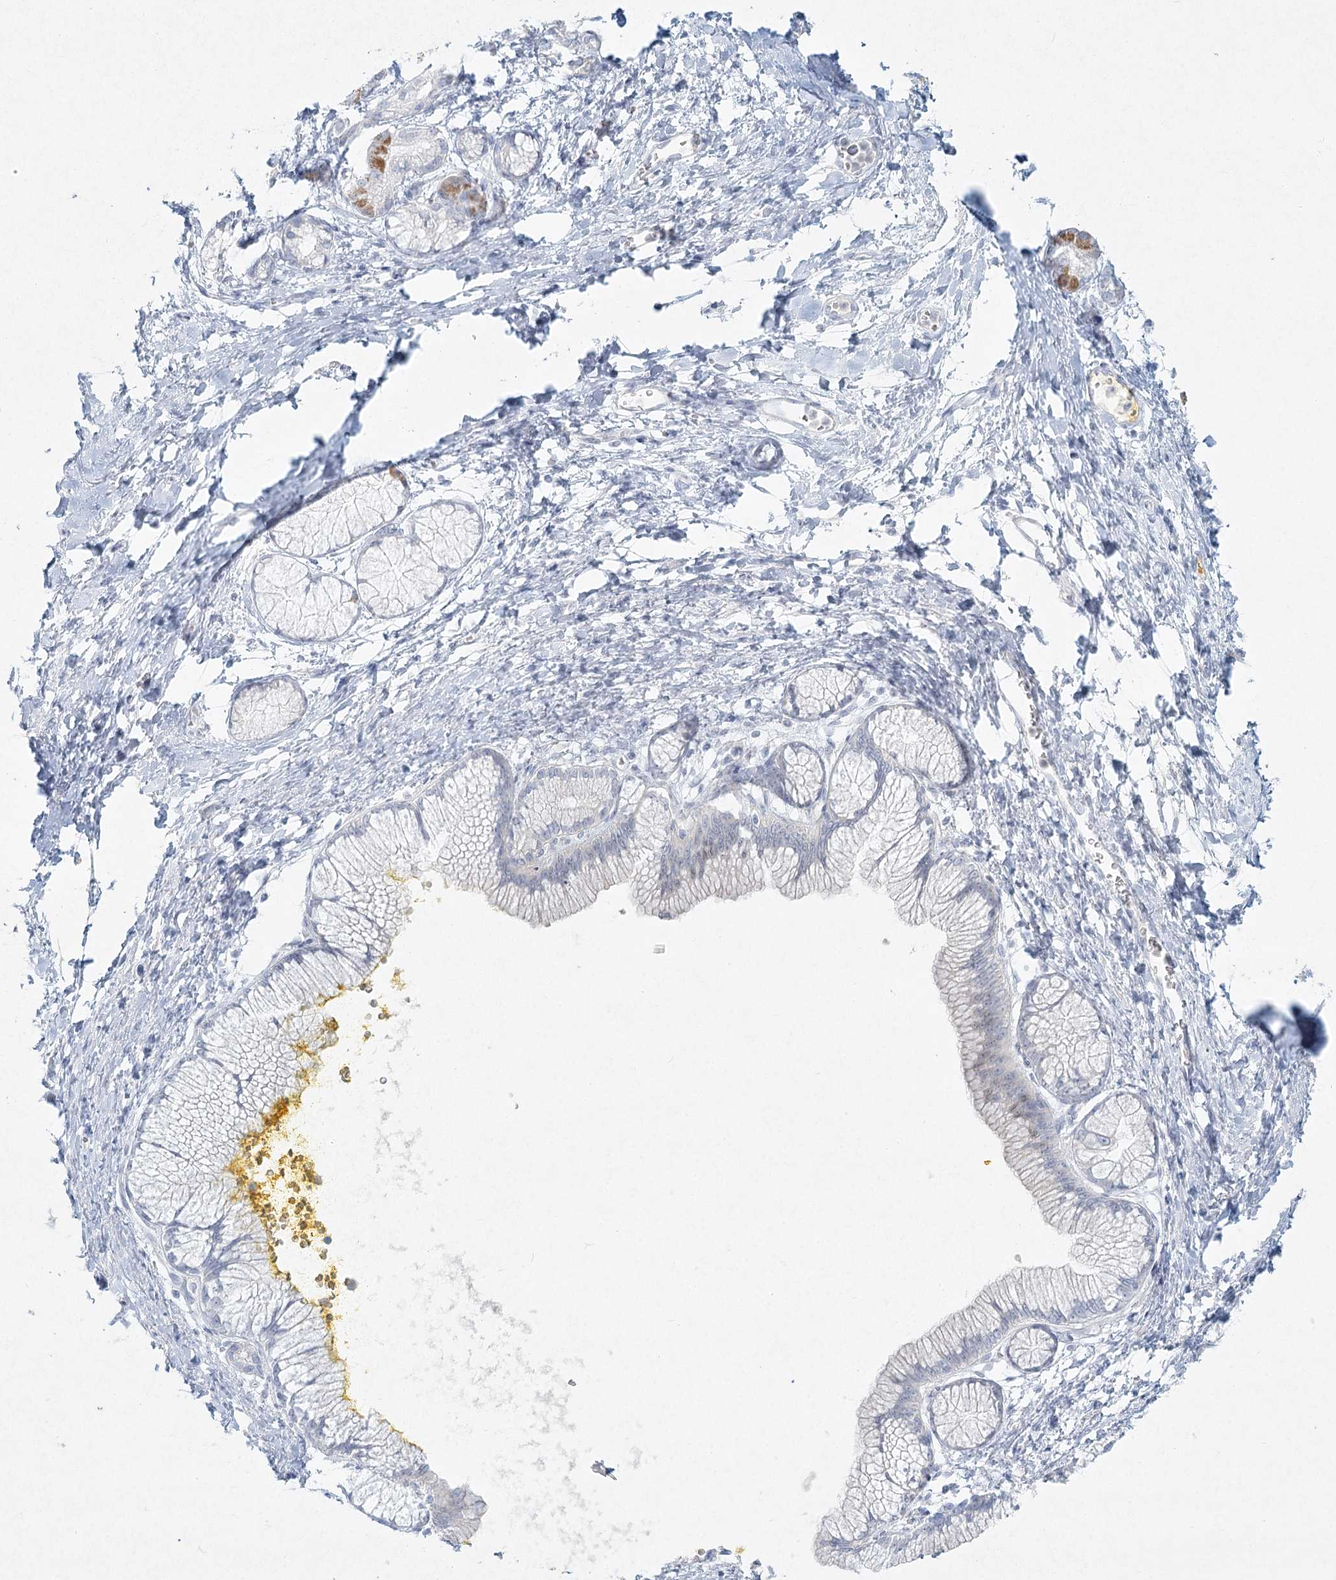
{"staining": {"intensity": "negative", "quantity": "none", "location": "none"}, "tissue": "pancreatic cancer", "cell_type": "Tumor cells", "image_type": "cancer", "snomed": [{"axis": "morphology", "description": "Adenocarcinoma, NOS"}, {"axis": "topography", "description": "Pancreas"}], "caption": "Pancreatic cancer stained for a protein using immunohistochemistry (IHC) demonstrates no staining tumor cells.", "gene": "LRP2BP", "patient": {"sex": "male", "age": 58}}